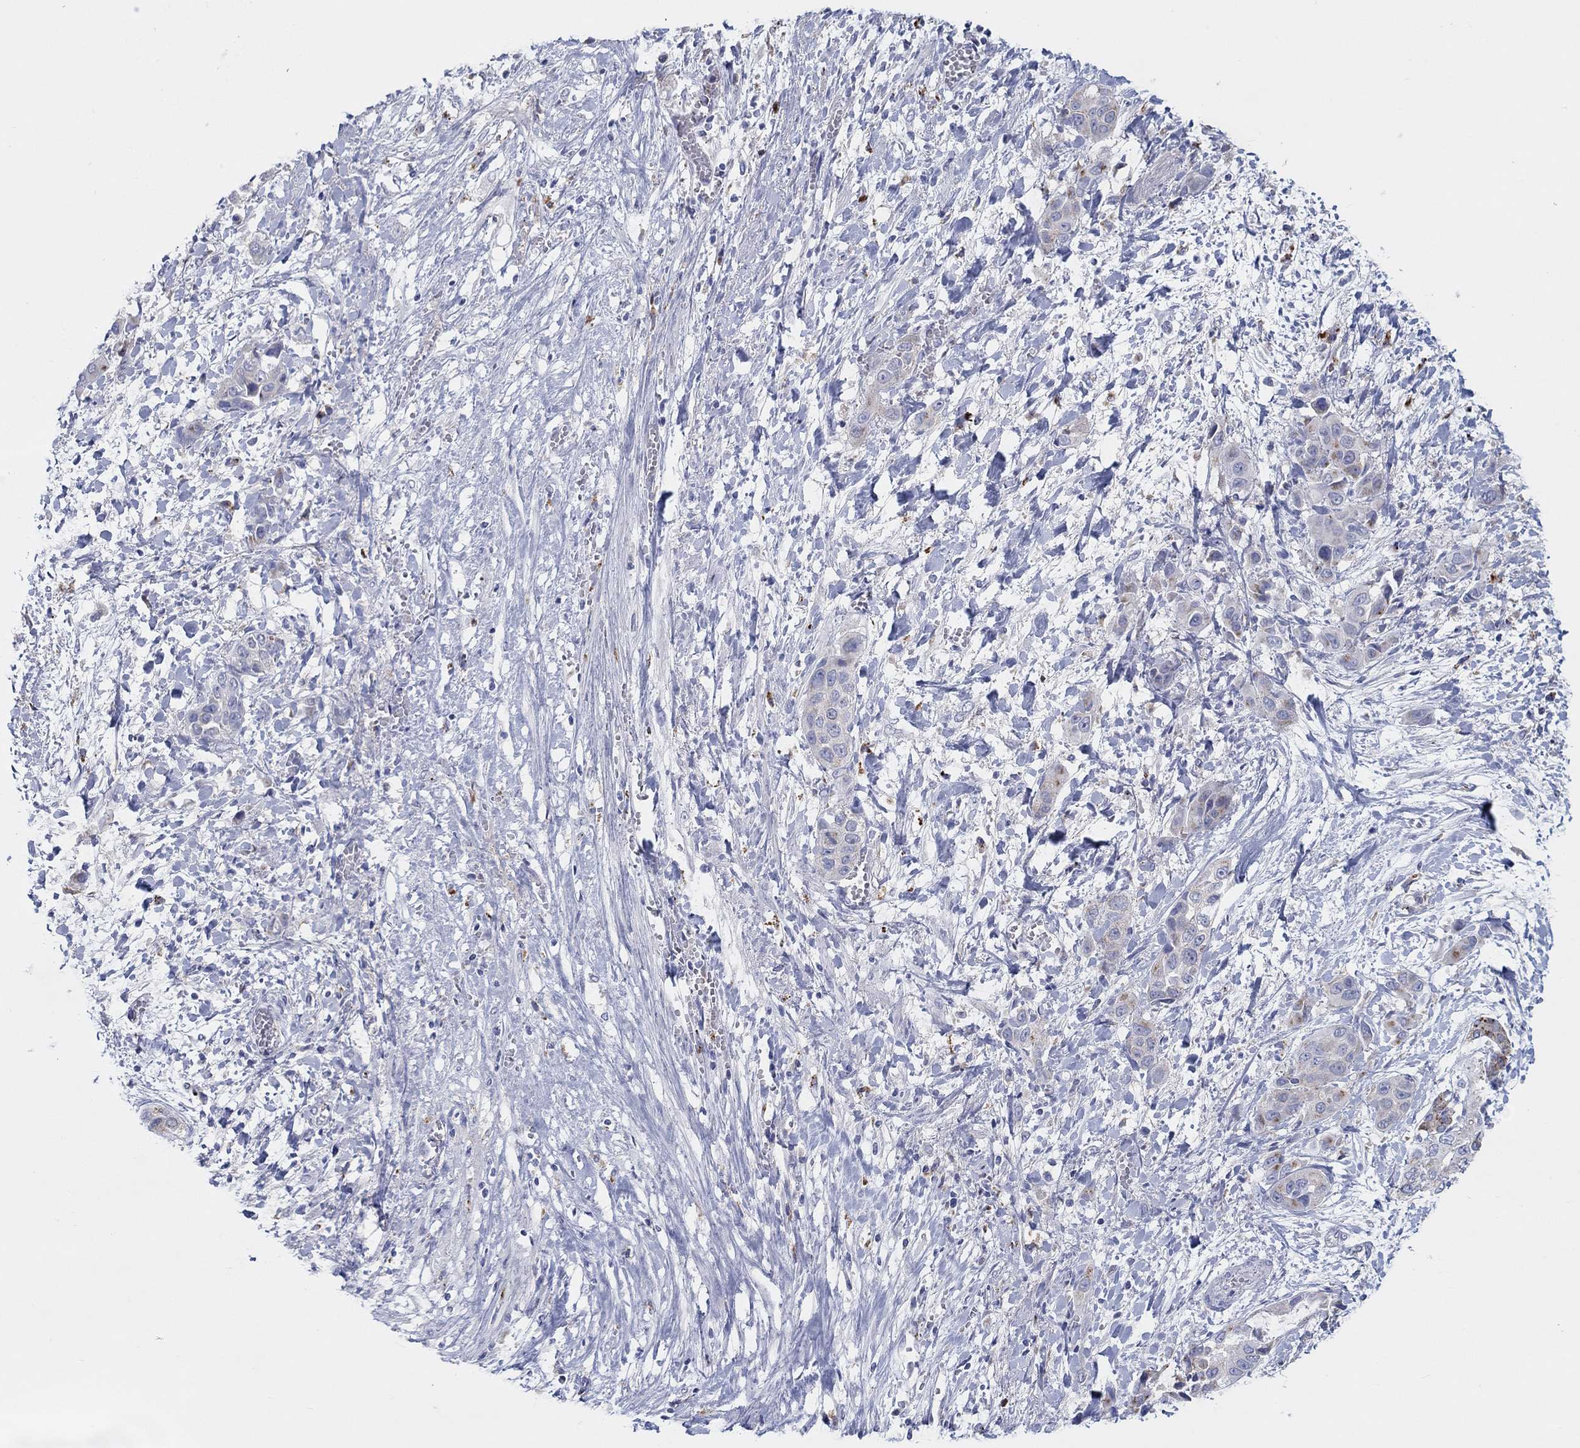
{"staining": {"intensity": "negative", "quantity": "none", "location": "none"}, "tissue": "liver cancer", "cell_type": "Tumor cells", "image_type": "cancer", "snomed": [{"axis": "morphology", "description": "Cholangiocarcinoma"}, {"axis": "topography", "description": "Liver"}], "caption": "Human liver cancer stained for a protein using immunohistochemistry (IHC) shows no positivity in tumor cells.", "gene": "BCO2", "patient": {"sex": "female", "age": 52}}